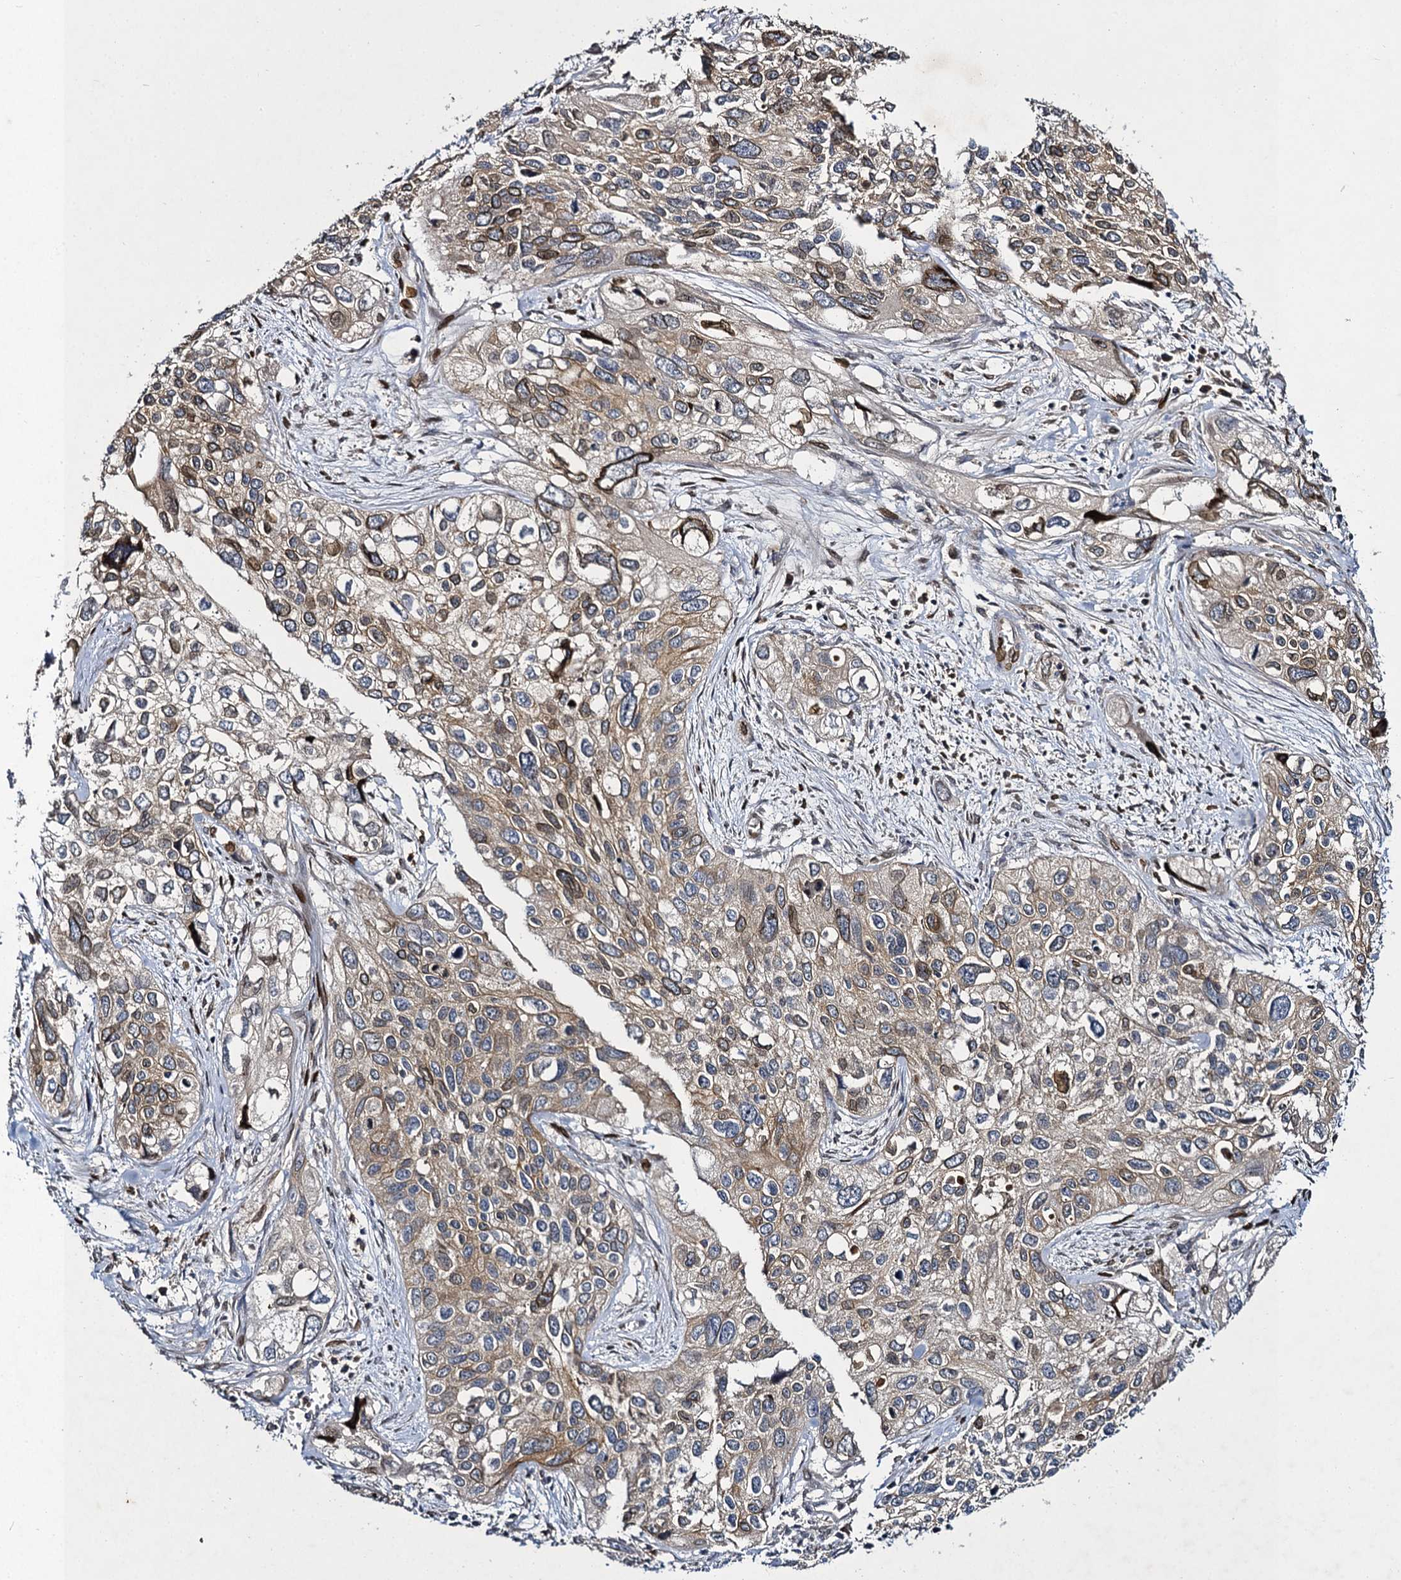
{"staining": {"intensity": "moderate", "quantity": "25%-75%", "location": "cytoplasmic/membranous,nuclear"}, "tissue": "cervical cancer", "cell_type": "Tumor cells", "image_type": "cancer", "snomed": [{"axis": "morphology", "description": "Squamous cell carcinoma, NOS"}, {"axis": "topography", "description": "Cervix"}], "caption": "Cervical cancer stained with immunohistochemistry exhibits moderate cytoplasmic/membranous and nuclear staining in about 25%-75% of tumor cells.", "gene": "SLC11A2", "patient": {"sex": "female", "age": 55}}